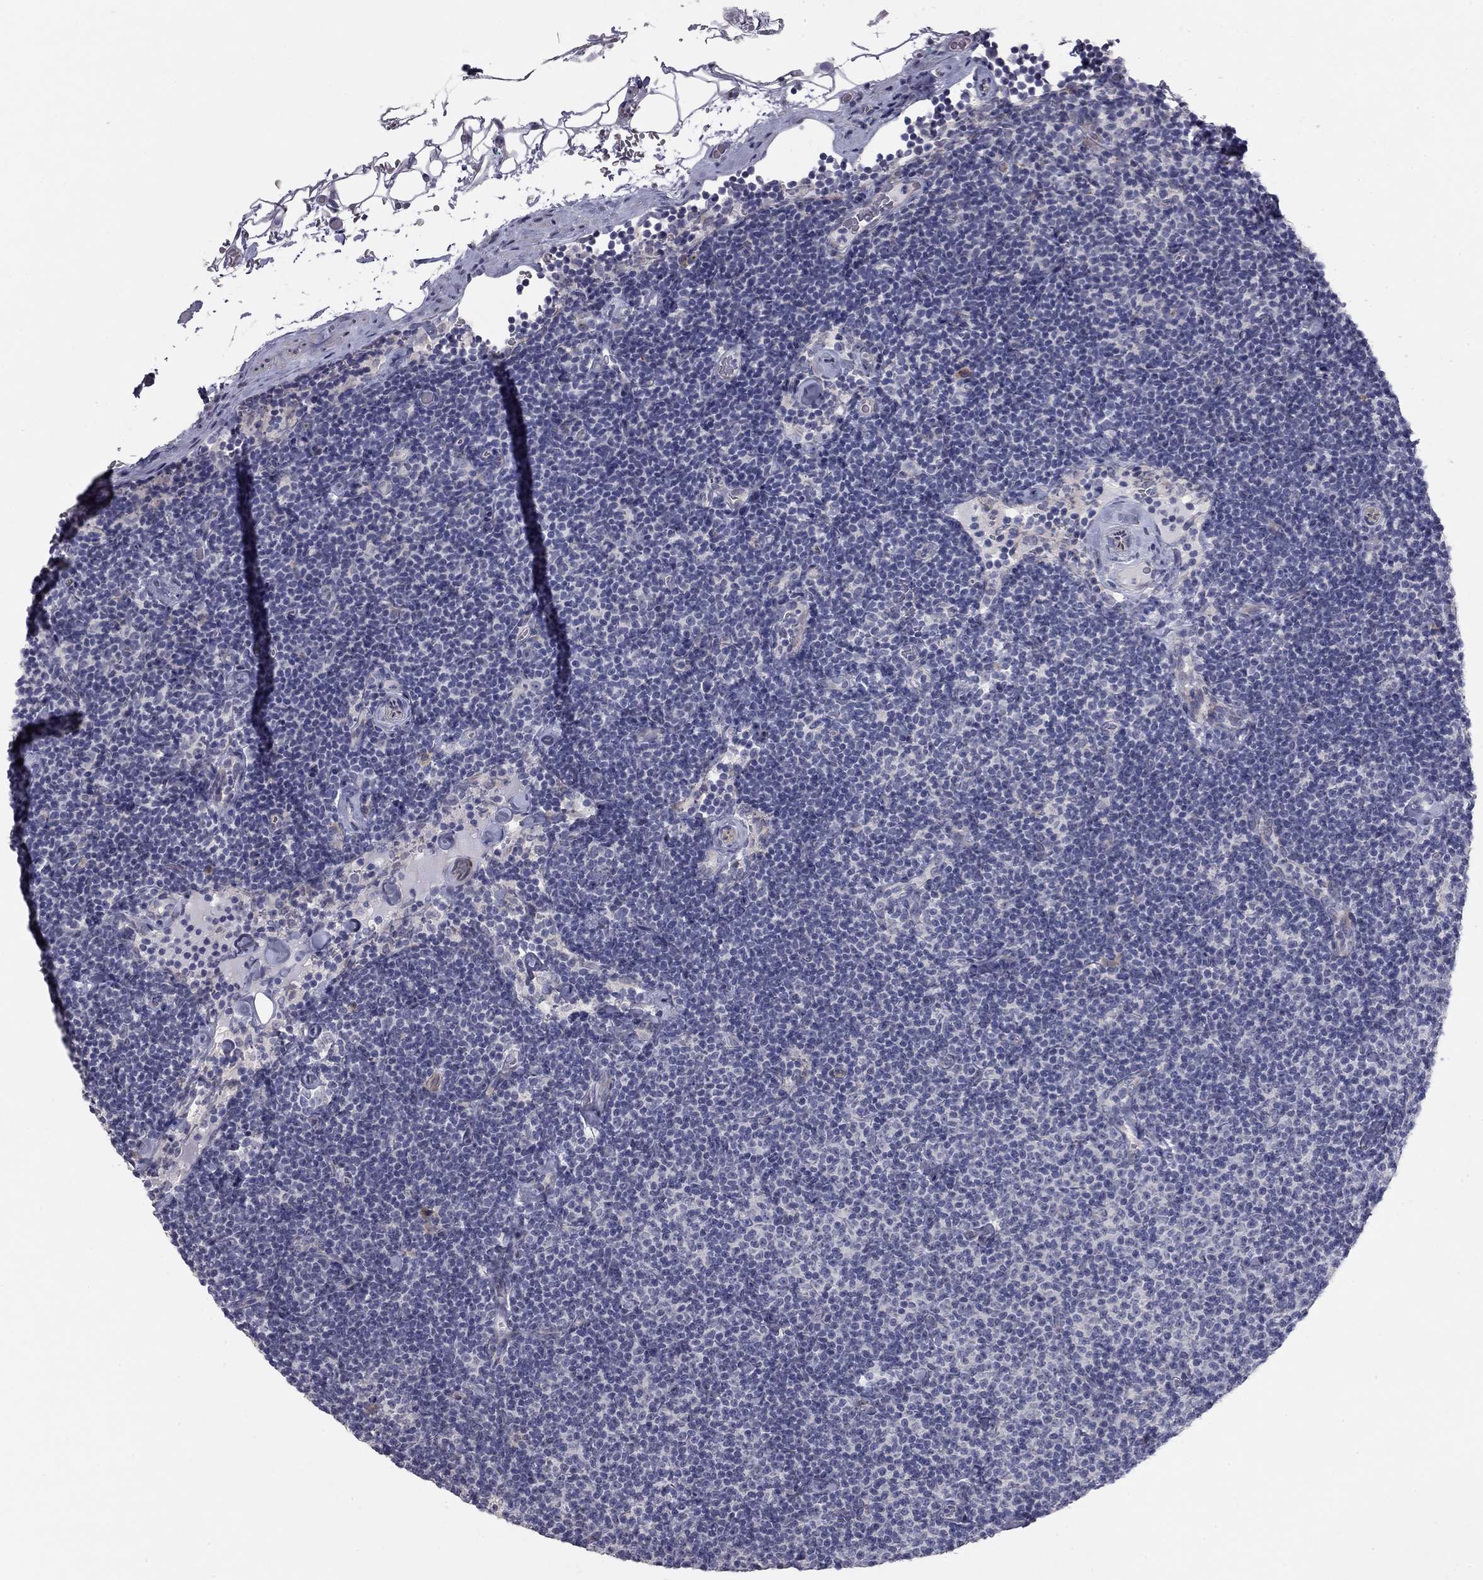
{"staining": {"intensity": "negative", "quantity": "none", "location": "none"}, "tissue": "lymphoma", "cell_type": "Tumor cells", "image_type": "cancer", "snomed": [{"axis": "morphology", "description": "Malignant lymphoma, non-Hodgkin's type, Low grade"}, {"axis": "topography", "description": "Lymph node"}], "caption": "Immunohistochemistry of lymphoma shows no expression in tumor cells.", "gene": "PRRT2", "patient": {"sex": "male", "age": 81}}